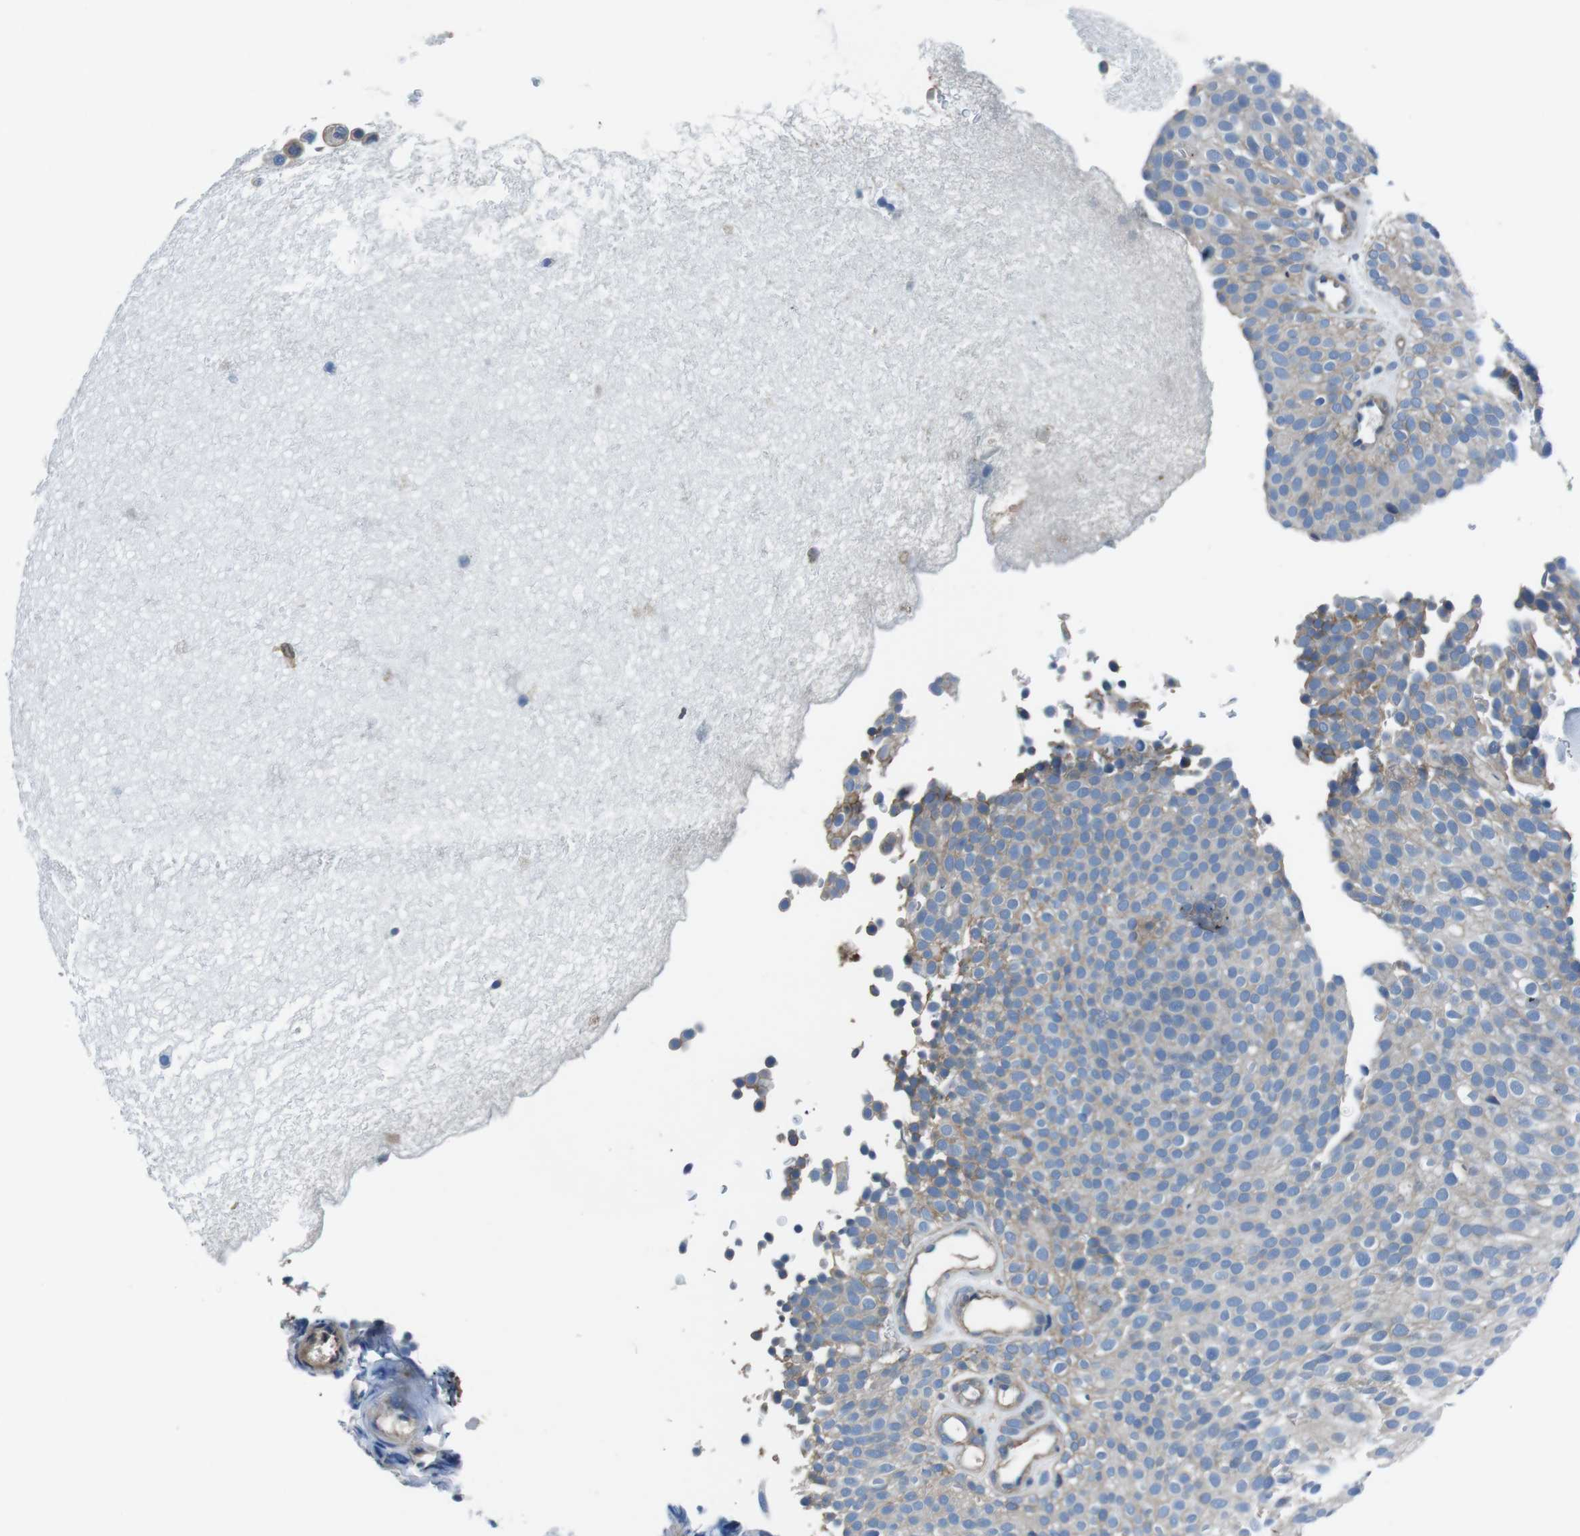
{"staining": {"intensity": "moderate", "quantity": "<25%", "location": "cytoplasmic/membranous"}, "tissue": "urothelial cancer", "cell_type": "Tumor cells", "image_type": "cancer", "snomed": [{"axis": "morphology", "description": "Urothelial carcinoma, Low grade"}, {"axis": "topography", "description": "Urinary bladder"}], "caption": "Moderate cytoplasmic/membranous protein expression is identified in about <25% of tumor cells in urothelial carcinoma (low-grade).", "gene": "TULP3", "patient": {"sex": "male", "age": 78}}